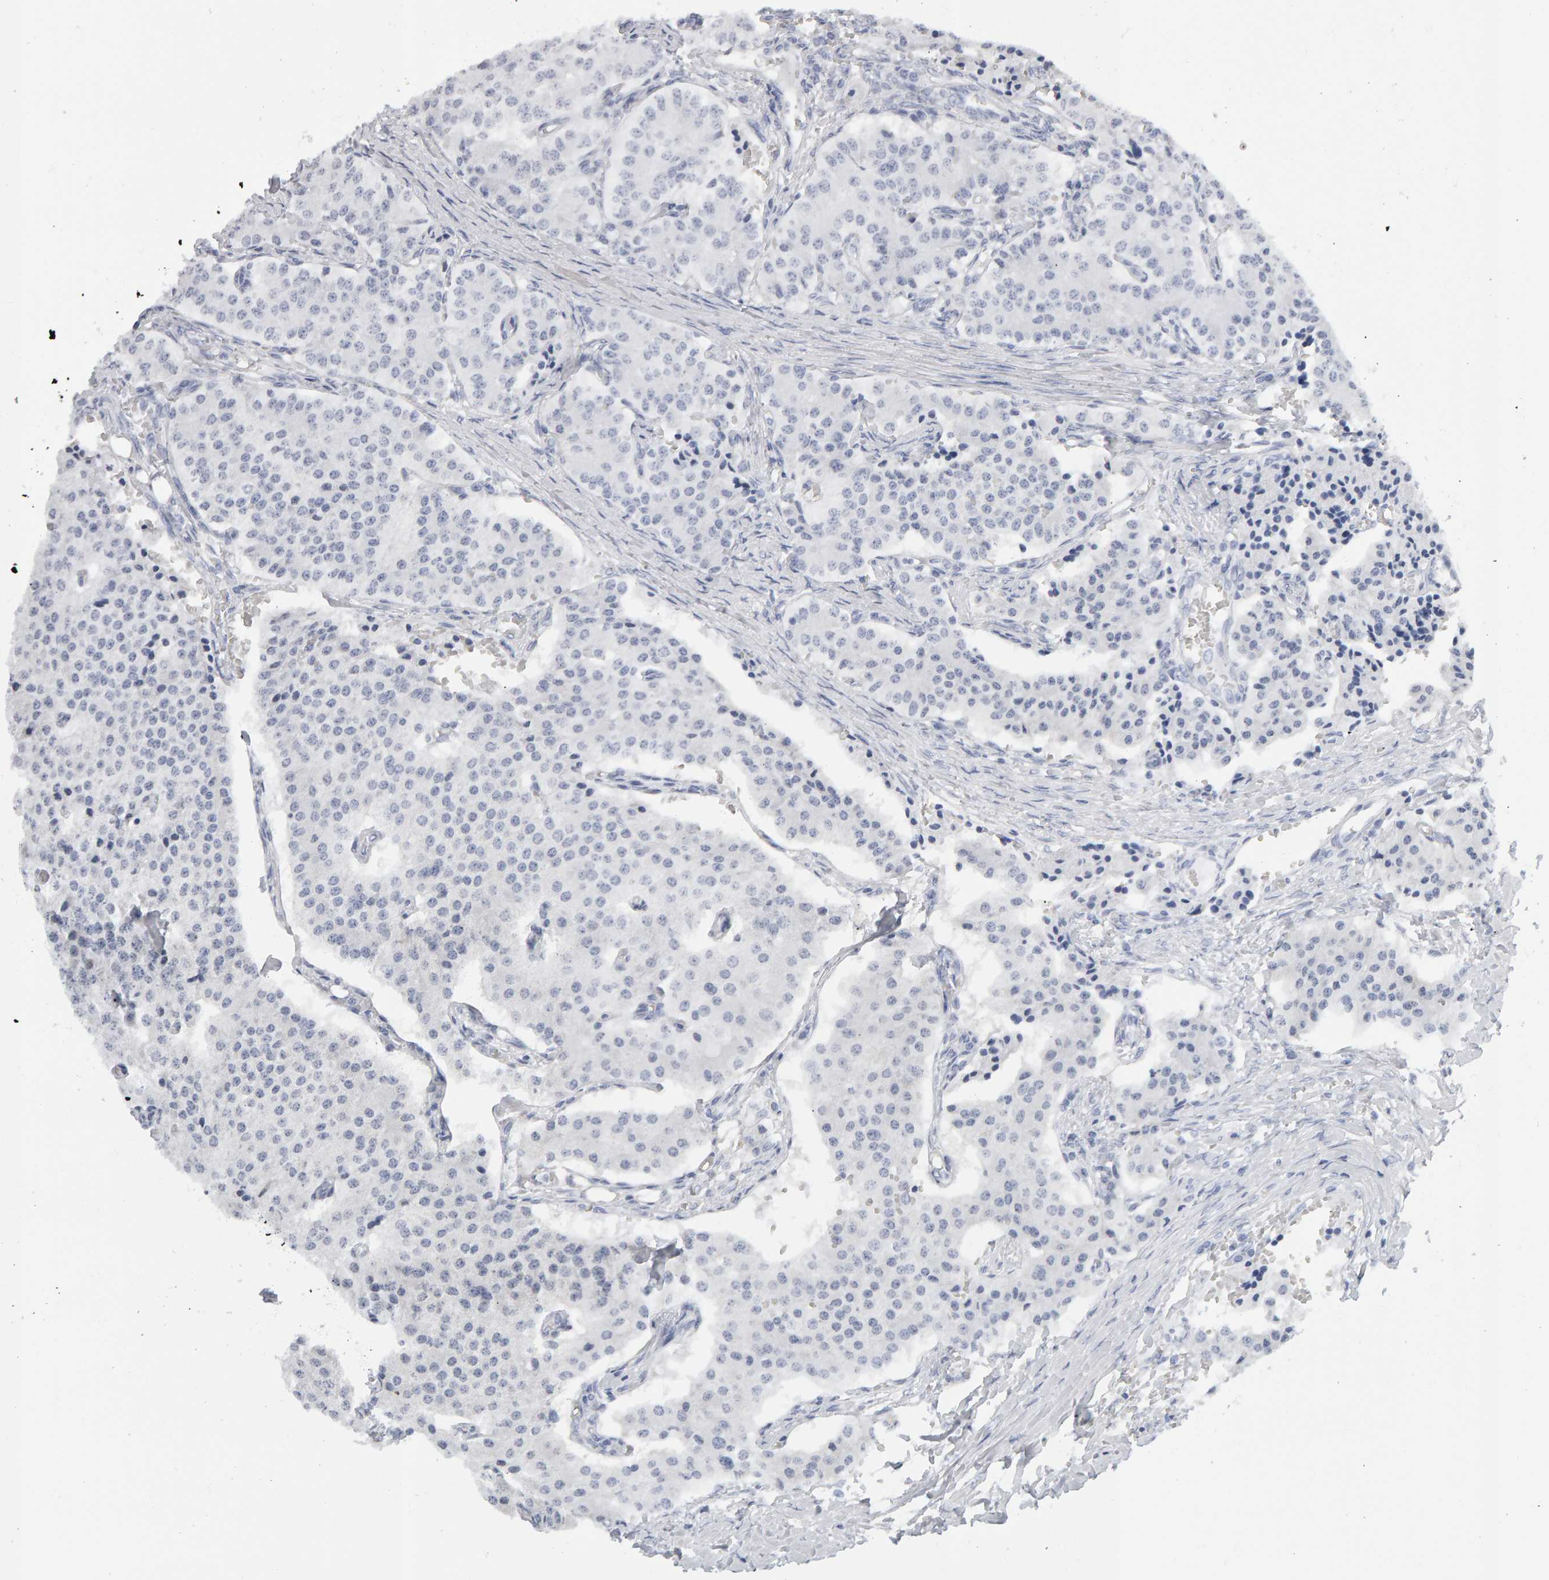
{"staining": {"intensity": "negative", "quantity": "none", "location": "none"}, "tissue": "carcinoid", "cell_type": "Tumor cells", "image_type": "cancer", "snomed": [{"axis": "morphology", "description": "Carcinoid, malignant, NOS"}, {"axis": "topography", "description": "Colon"}], "caption": "Tumor cells are negative for protein expression in human malignant carcinoid.", "gene": "CTH", "patient": {"sex": "female", "age": 52}}